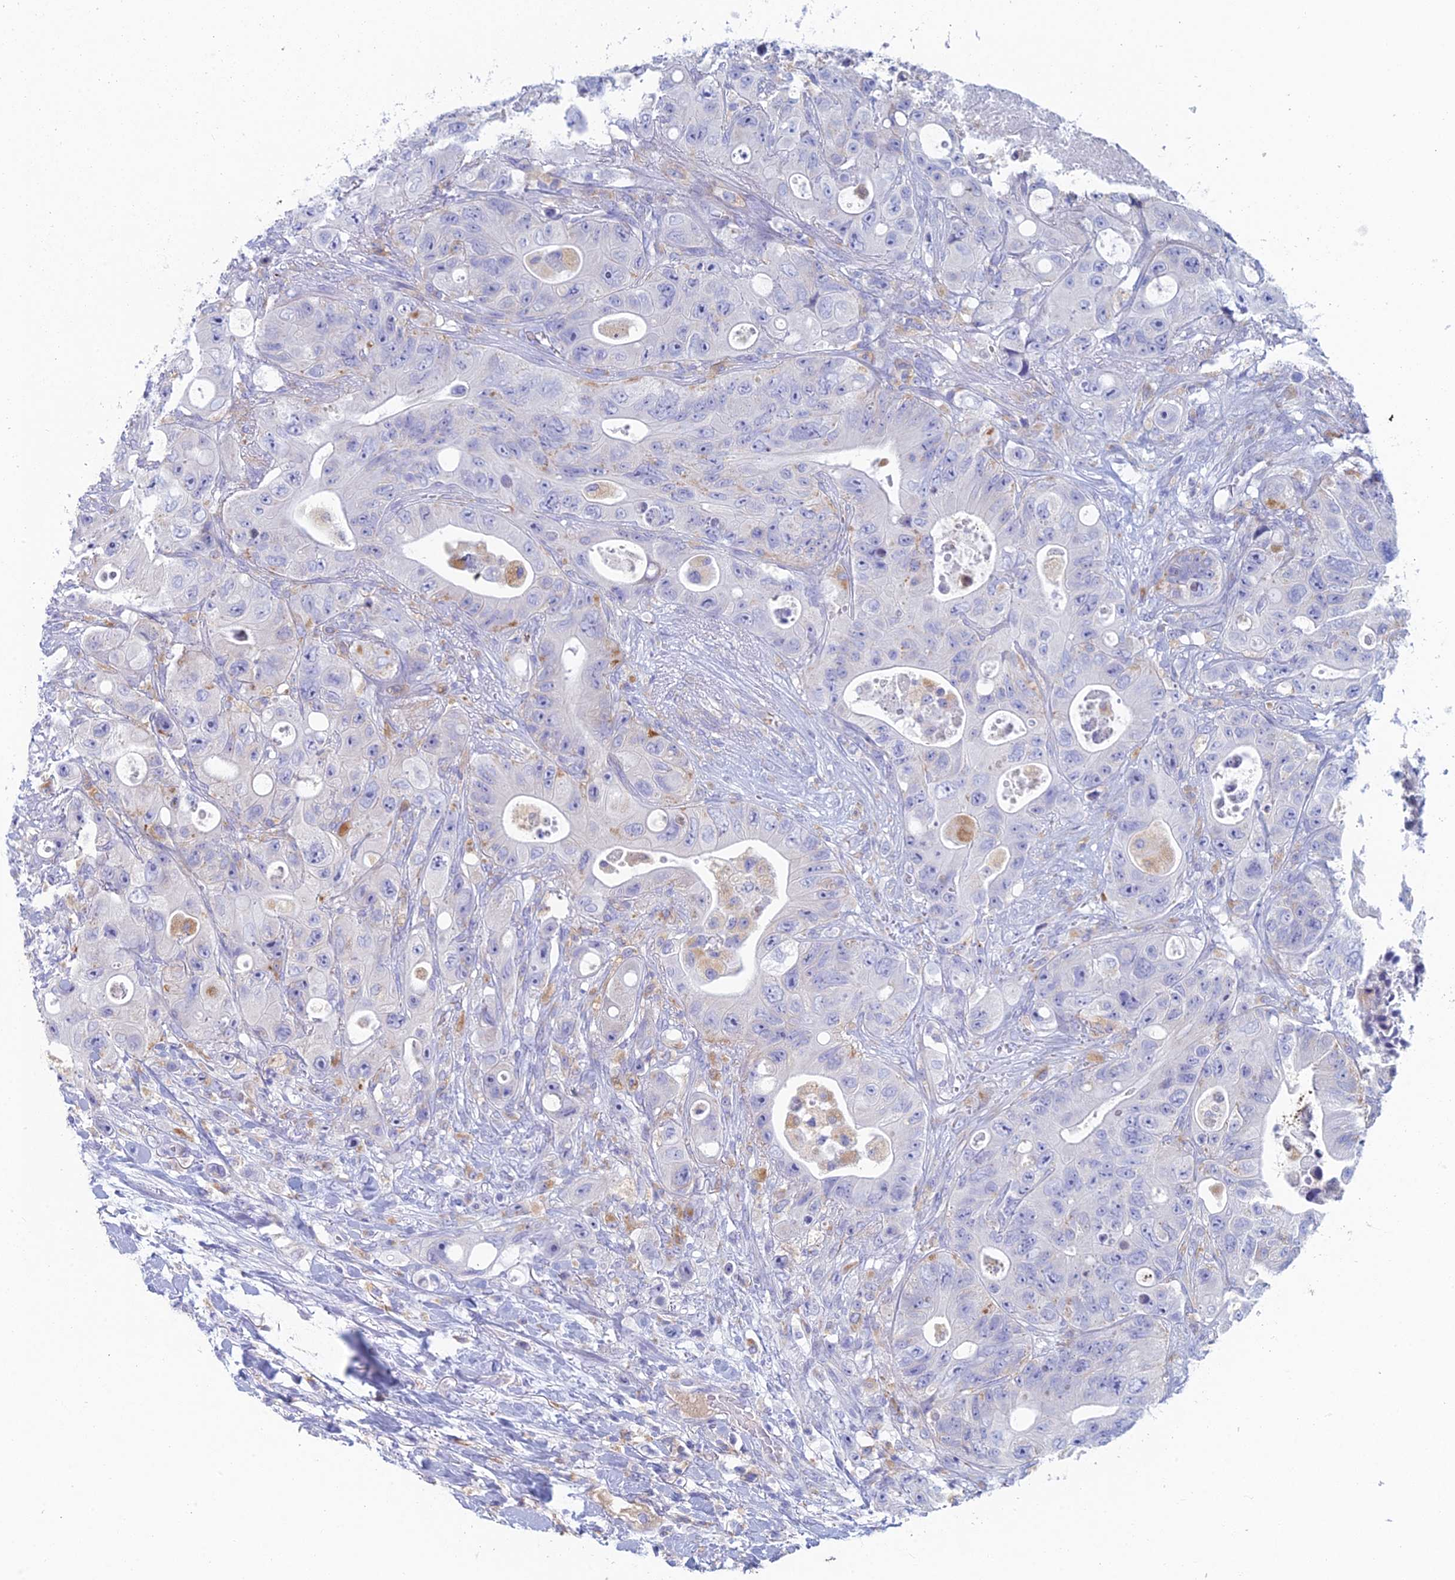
{"staining": {"intensity": "negative", "quantity": "none", "location": "none"}, "tissue": "colorectal cancer", "cell_type": "Tumor cells", "image_type": "cancer", "snomed": [{"axis": "morphology", "description": "Adenocarcinoma, NOS"}, {"axis": "topography", "description": "Colon"}], "caption": "An IHC image of colorectal cancer is shown. There is no staining in tumor cells of colorectal cancer. Nuclei are stained in blue.", "gene": "FERD3L", "patient": {"sex": "female", "age": 46}}